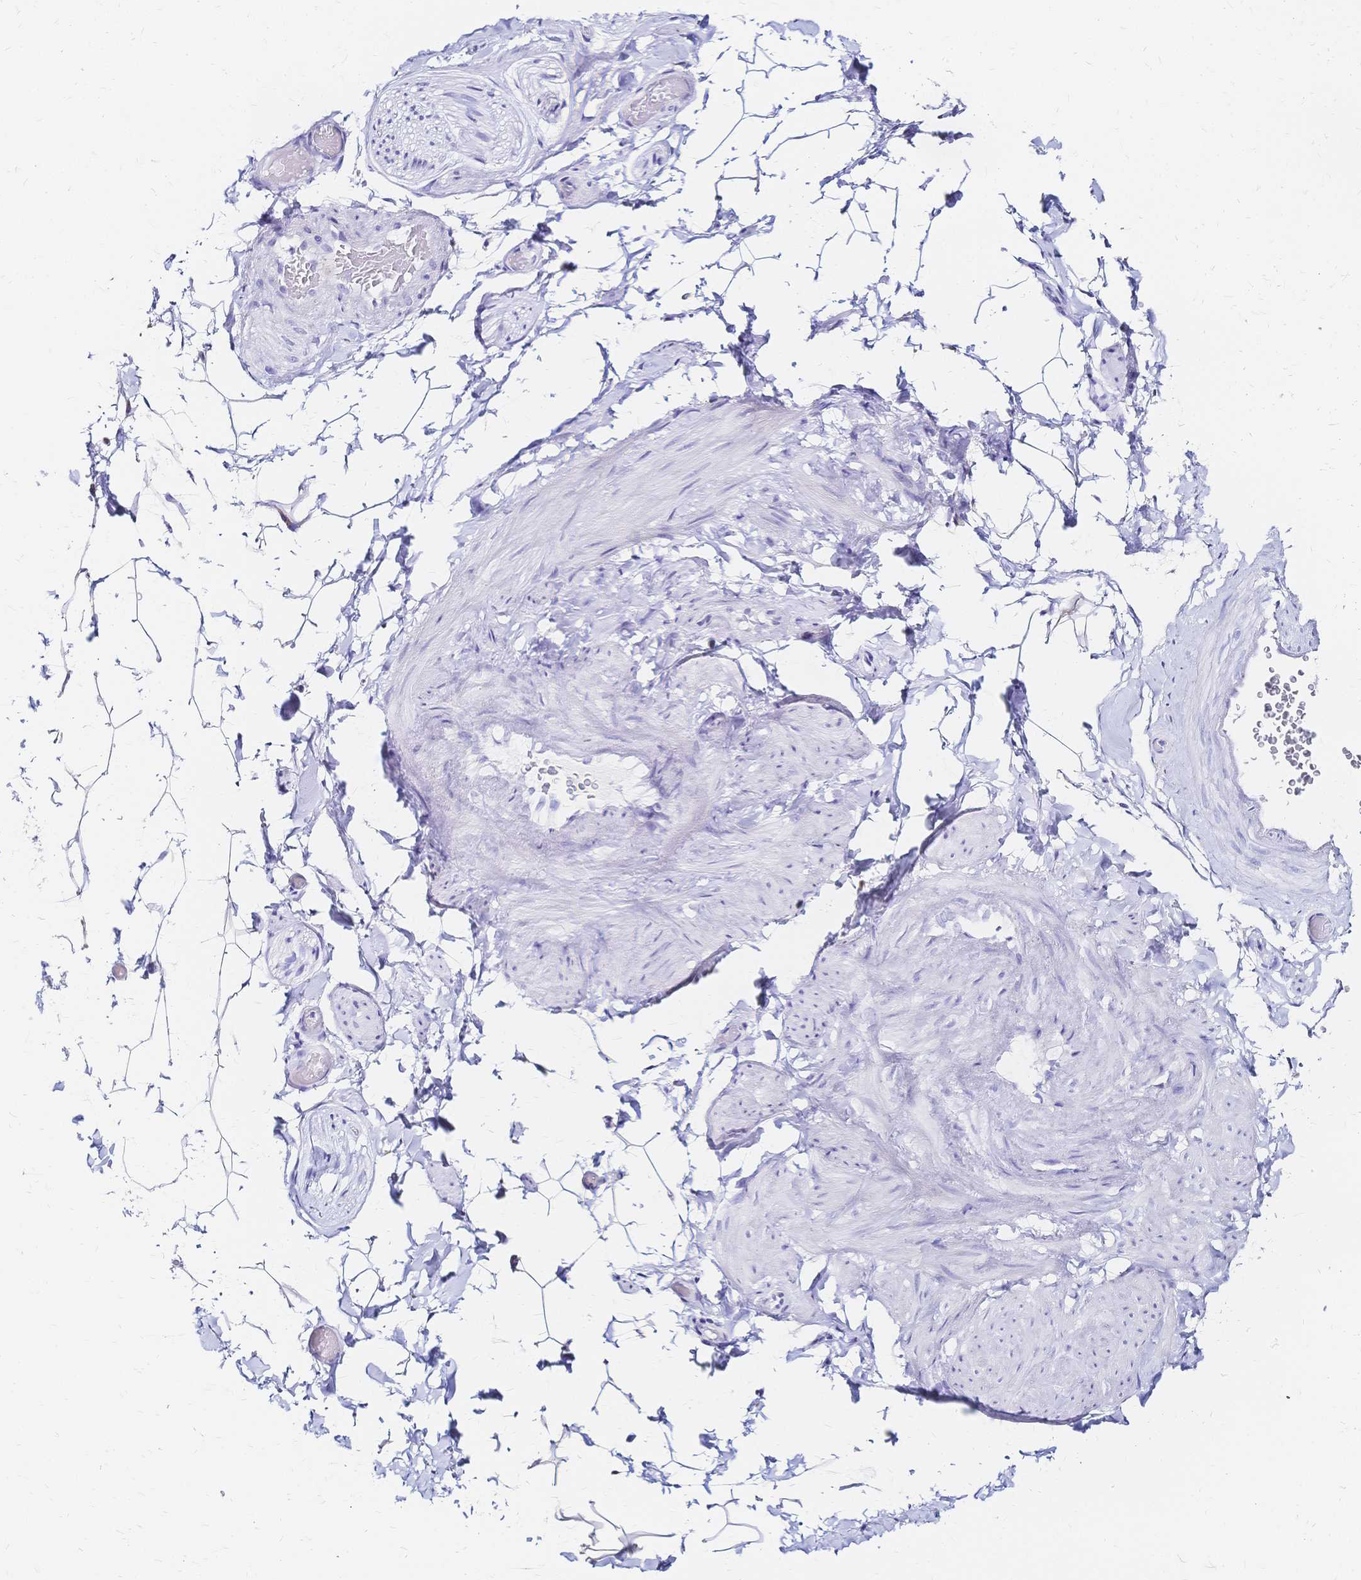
{"staining": {"intensity": "negative", "quantity": "none", "location": "none"}, "tissue": "adipose tissue", "cell_type": "Adipocytes", "image_type": "normal", "snomed": [{"axis": "morphology", "description": "Normal tissue, NOS"}, {"axis": "topography", "description": "Epididymis"}, {"axis": "topography", "description": "Peripheral nerve tissue"}], "caption": "Micrograph shows no significant protein expression in adipocytes of normal adipose tissue.", "gene": "SLC5A1", "patient": {"sex": "male", "age": 32}}